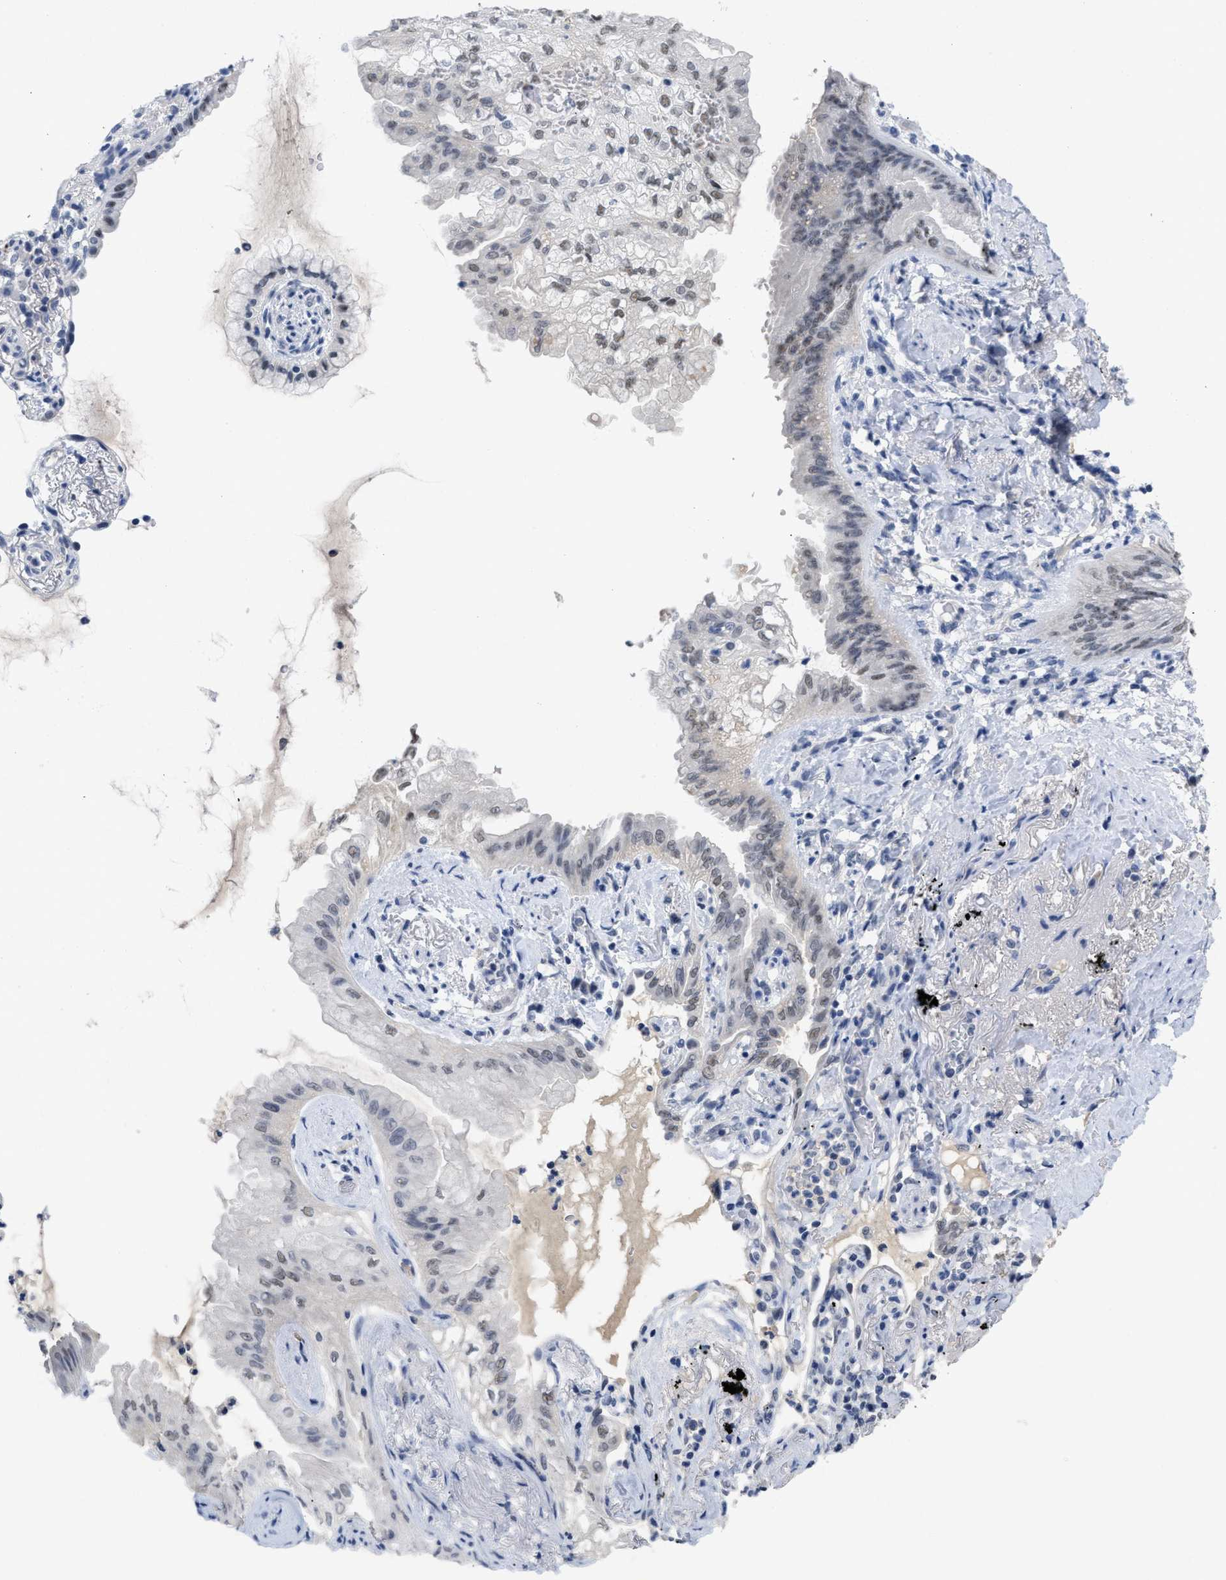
{"staining": {"intensity": "weak", "quantity": "<25%", "location": "nuclear"}, "tissue": "lung cancer", "cell_type": "Tumor cells", "image_type": "cancer", "snomed": [{"axis": "morphology", "description": "Normal tissue, NOS"}, {"axis": "morphology", "description": "Adenocarcinoma, NOS"}, {"axis": "topography", "description": "Bronchus"}, {"axis": "topography", "description": "Lung"}], "caption": "This photomicrograph is of lung cancer (adenocarcinoma) stained with immunohistochemistry to label a protein in brown with the nuclei are counter-stained blue. There is no expression in tumor cells.", "gene": "GGNBP2", "patient": {"sex": "female", "age": 70}}